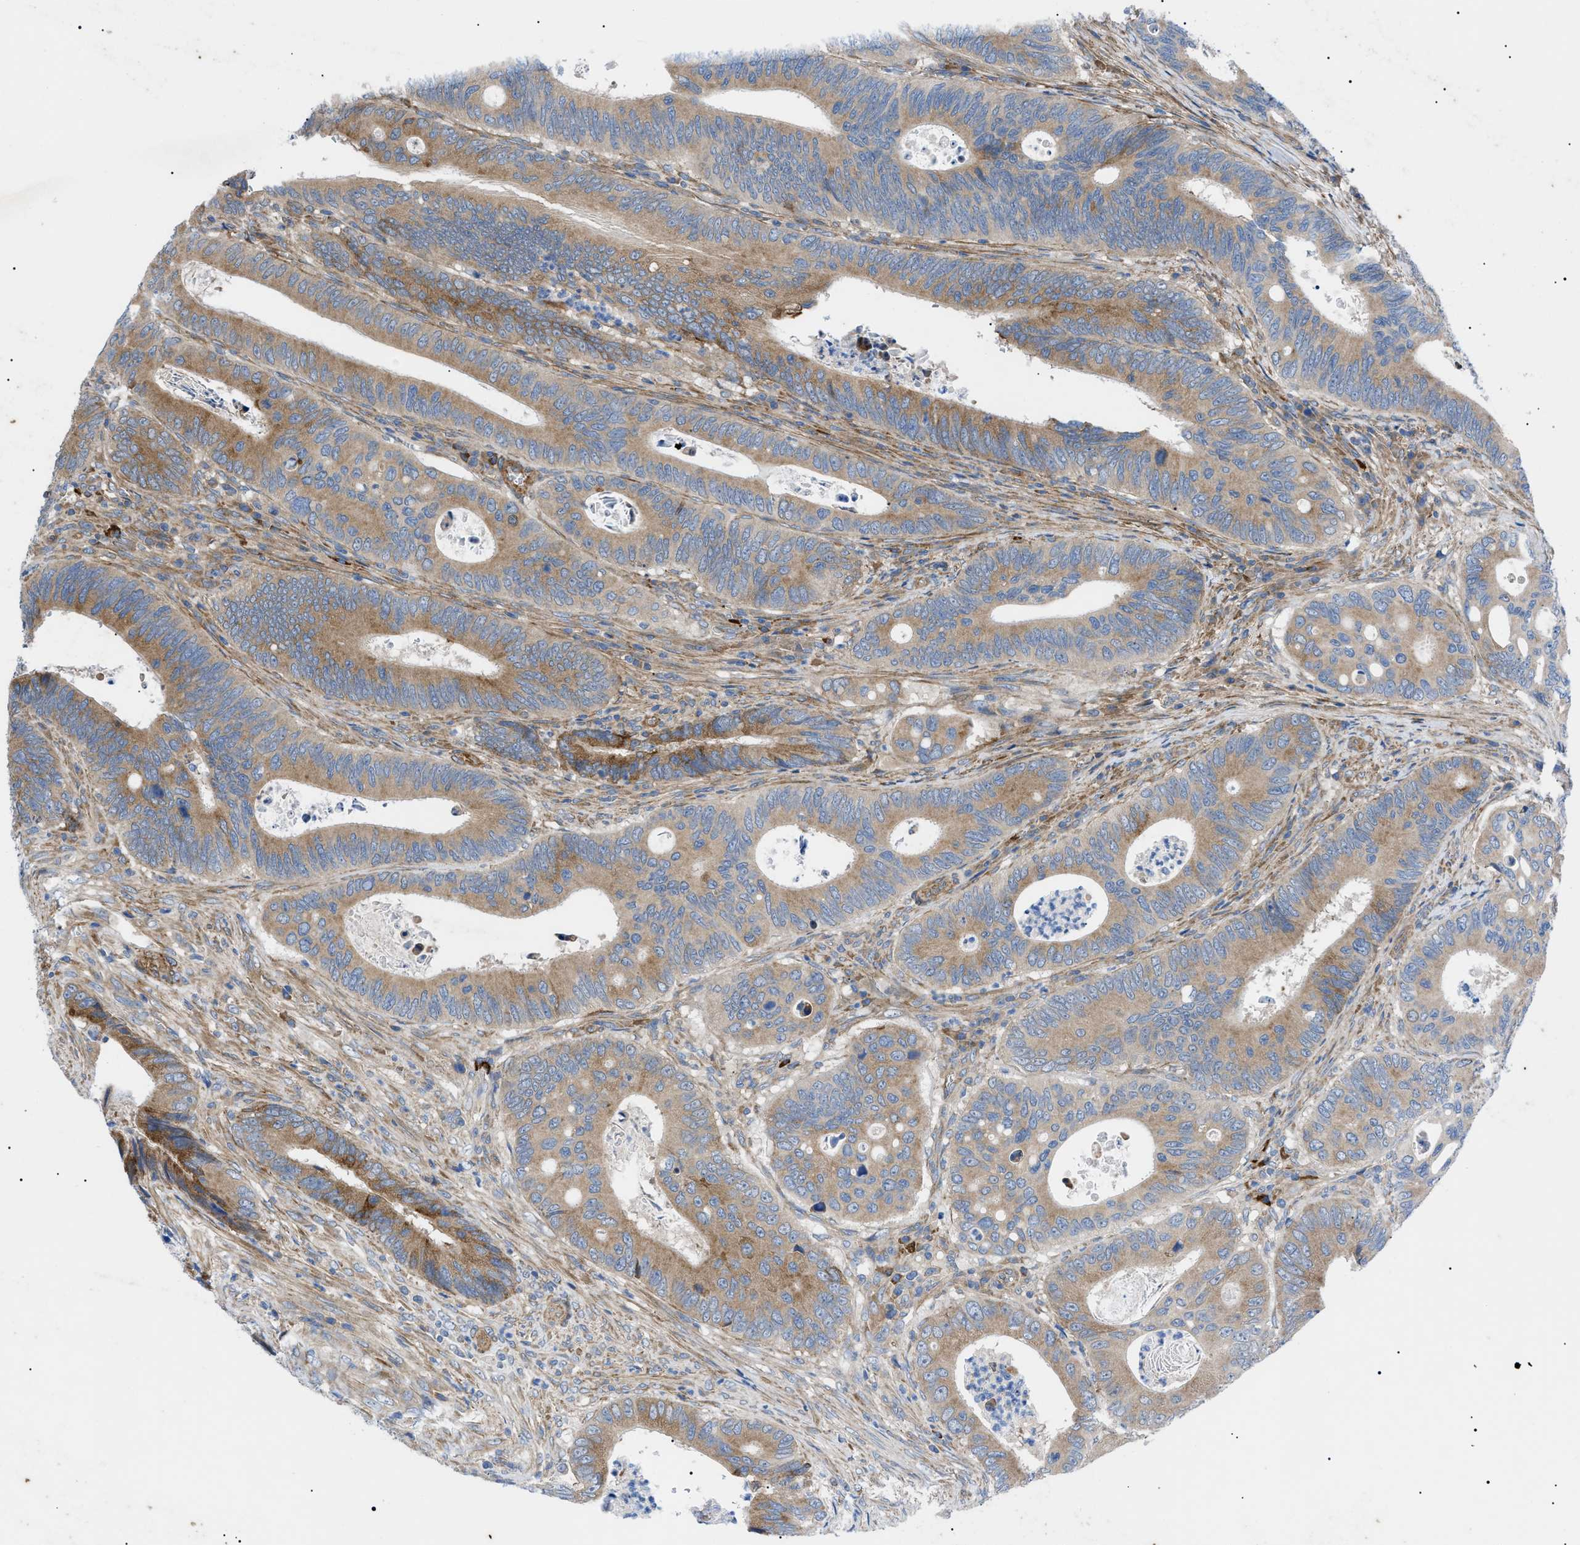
{"staining": {"intensity": "moderate", "quantity": ">75%", "location": "cytoplasmic/membranous"}, "tissue": "colorectal cancer", "cell_type": "Tumor cells", "image_type": "cancer", "snomed": [{"axis": "morphology", "description": "Inflammation, NOS"}, {"axis": "morphology", "description": "Adenocarcinoma, NOS"}, {"axis": "topography", "description": "Colon"}], "caption": "A medium amount of moderate cytoplasmic/membranous expression is seen in about >75% of tumor cells in colorectal adenocarcinoma tissue.", "gene": "HSPB8", "patient": {"sex": "male", "age": 72}}